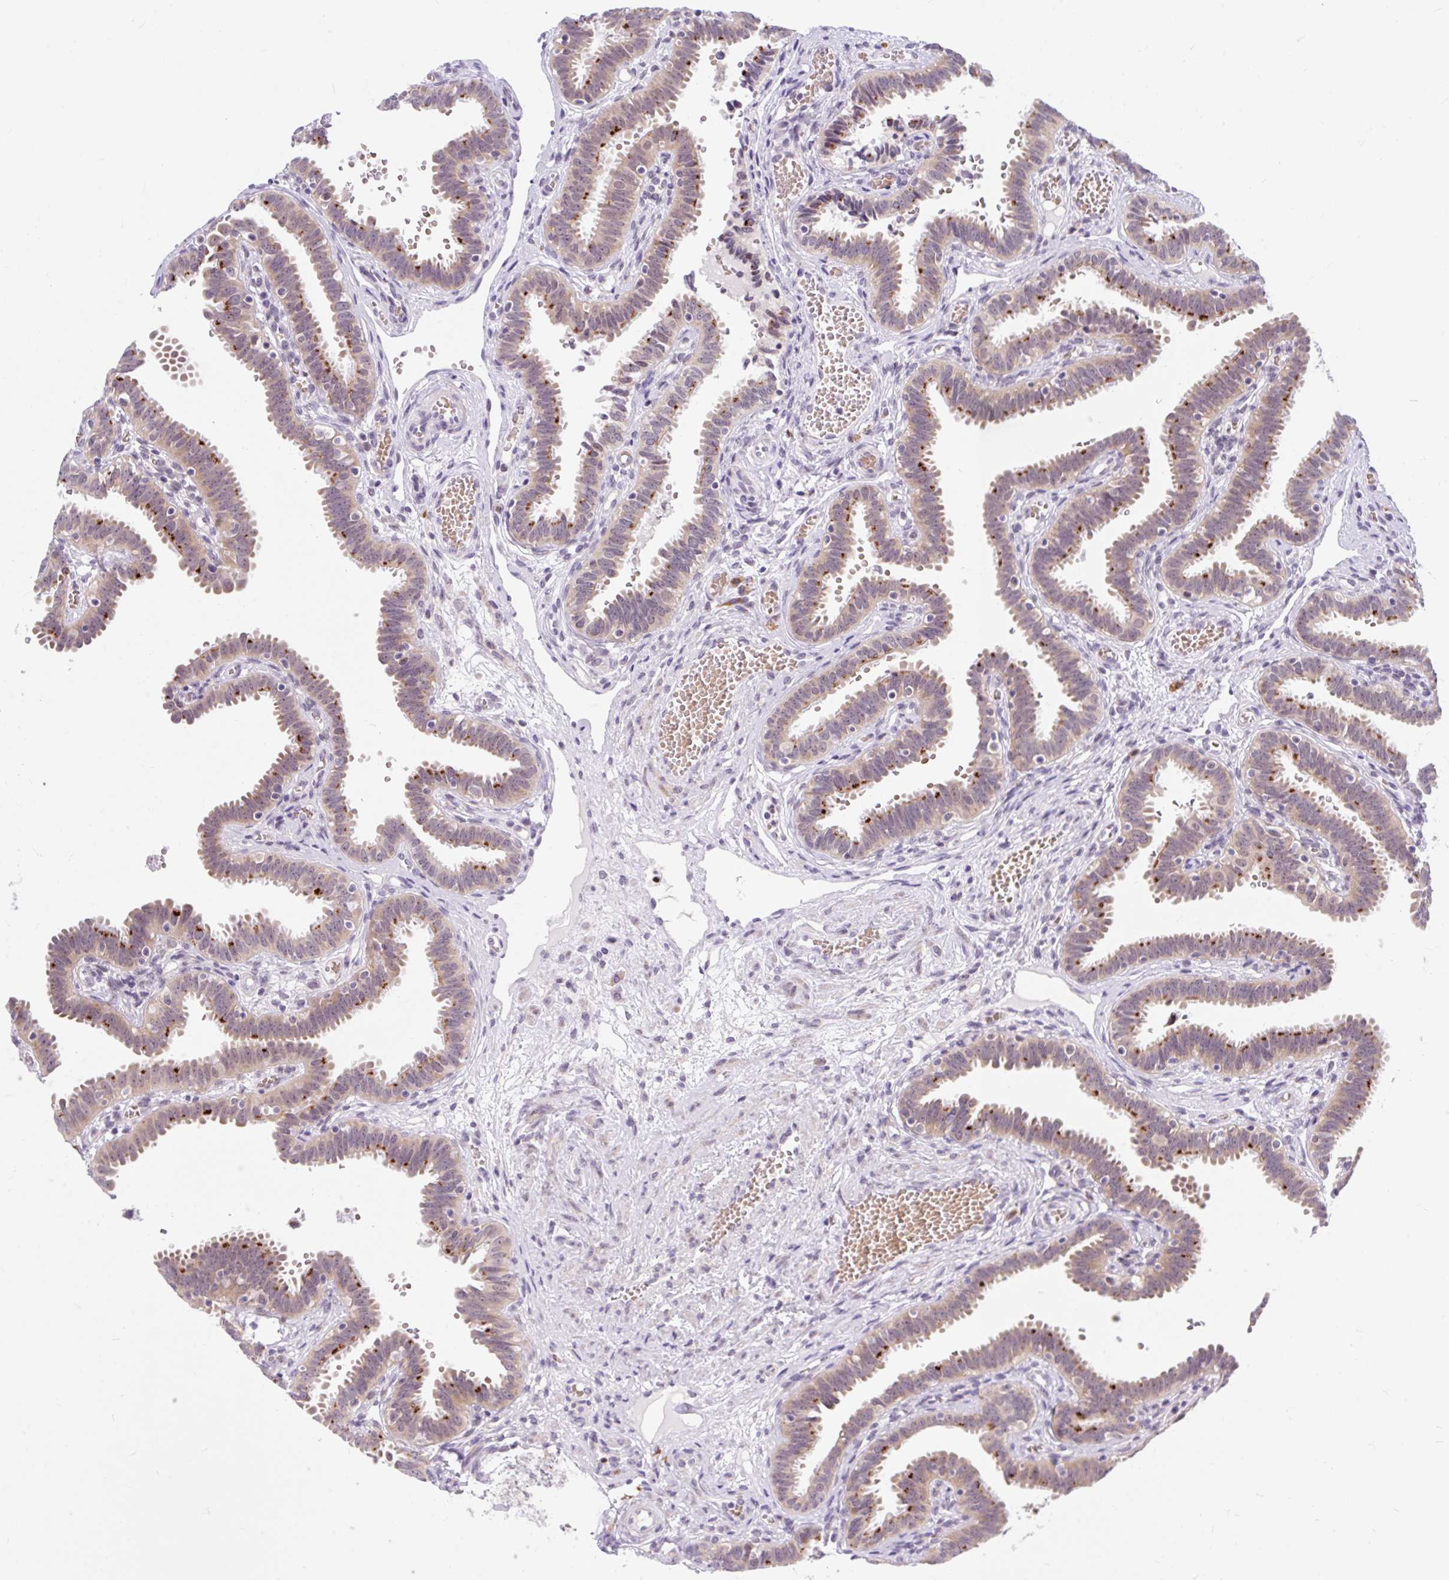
{"staining": {"intensity": "weak", "quantity": ">75%", "location": "cytoplasmic/membranous"}, "tissue": "fallopian tube", "cell_type": "Glandular cells", "image_type": "normal", "snomed": [{"axis": "morphology", "description": "Normal tissue, NOS"}, {"axis": "topography", "description": "Fallopian tube"}], "caption": "An image of fallopian tube stained for a protein demonstrates weak cytoplasmic/membranous brown staining in glandular cells. The staining is performed using DAB brown chromogen to label protein expression. The nuclei are counter-stained blue using hematoxylin.", "gene": "SRSF10", "patient": {"sex": "female", "age": 37}}